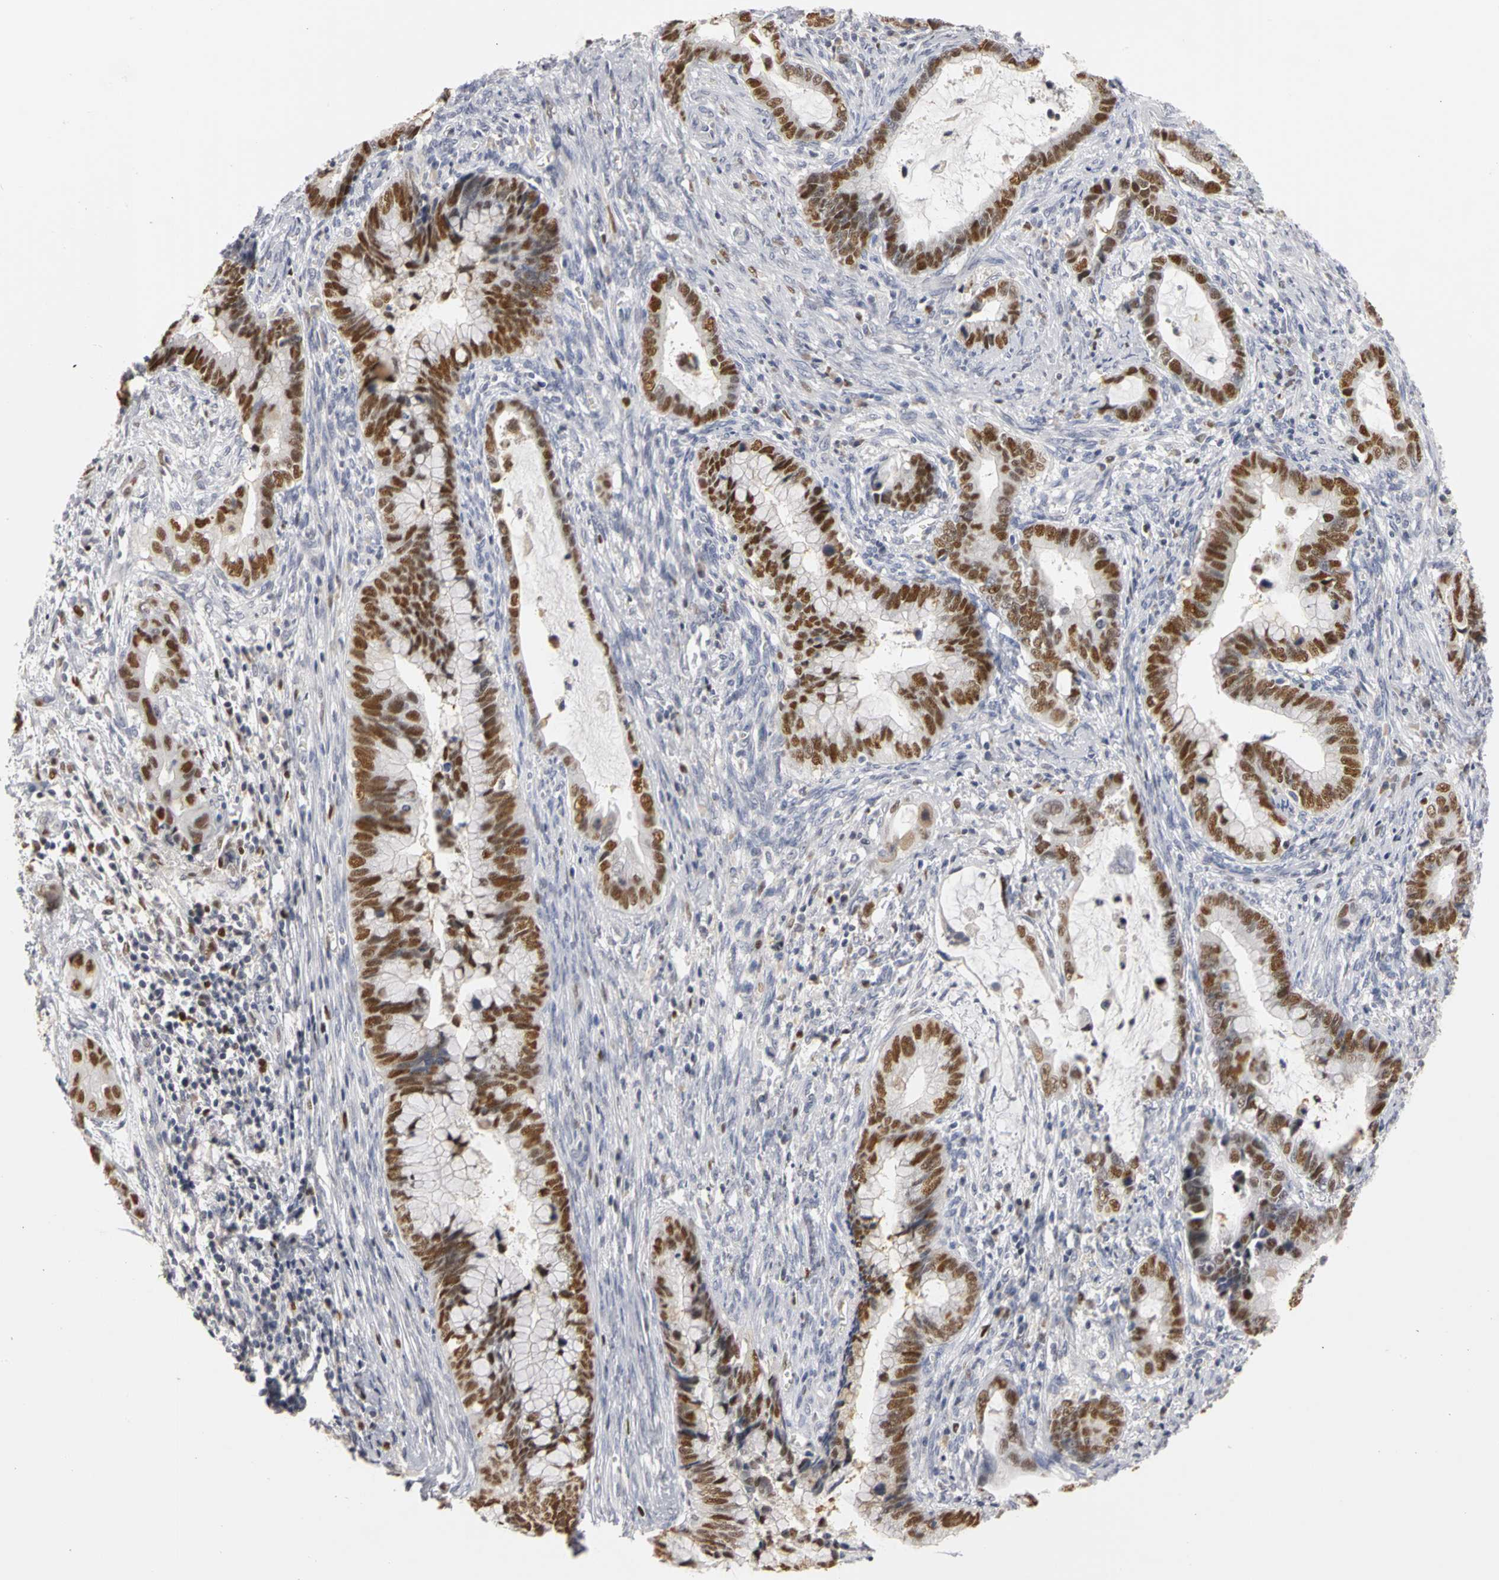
{"staining": {"intensity": "strong", "quantity": "25%-75%", "location": "nuclear"}, "tissue": "cervical cancer", "cell_type": "Tumor cells", "image_type": "cancer", "snomed": [{"axis": "morphology", "description": "Adenocarcinoma, NOS"}, {"axis": "topography", "description": "Cervix"}], "caption": "Adenocarcinoma (cervical) was stained to show a protein in brown. There is high levels of strong nuclear staining in approximately 25%-75% of tumor cells.", "gene": "MCM6", "patient": {"sex": "female", "age": 44}}